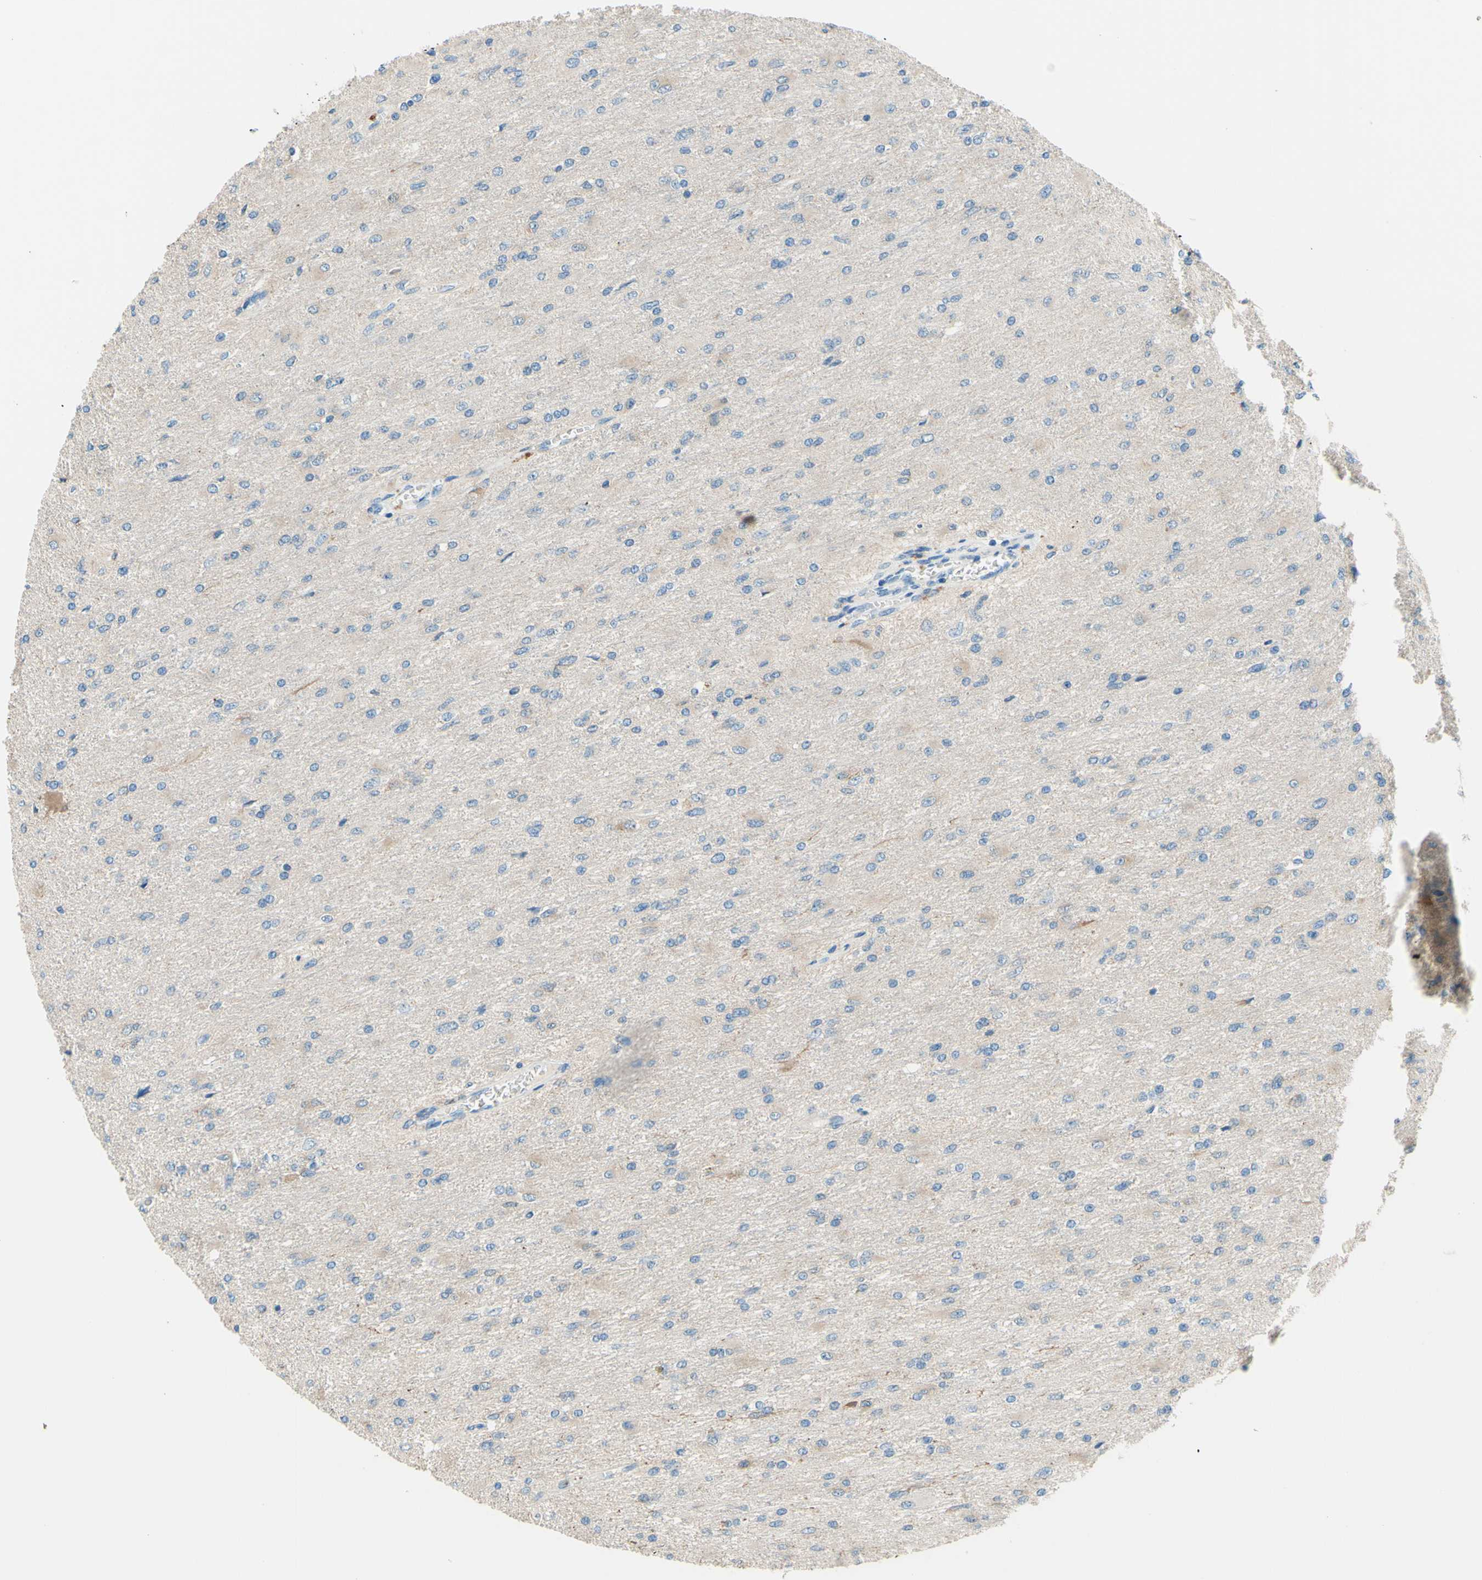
{"staining": {"intensity": "negative", "quantity": "none", "location": "none"}, "tissue": "glioma", "cell_type": "Tumor cells", "image_type": "cancer", "snomed": [{"axis": "morphology", "description": "Glioma, malignant, High grade"}, {"axis": "topography", "description": "Cerebral cortex"}], "caption": "Immunohistochemistry photomicrograph of neoplastic tissue: glioma stained with DAB (3,3'-diaminobenzidine) shows no significant protein positivity in tumor cells.", "gene": "SIGLEC9", "patient": {"sex": "female", "age": 36}}